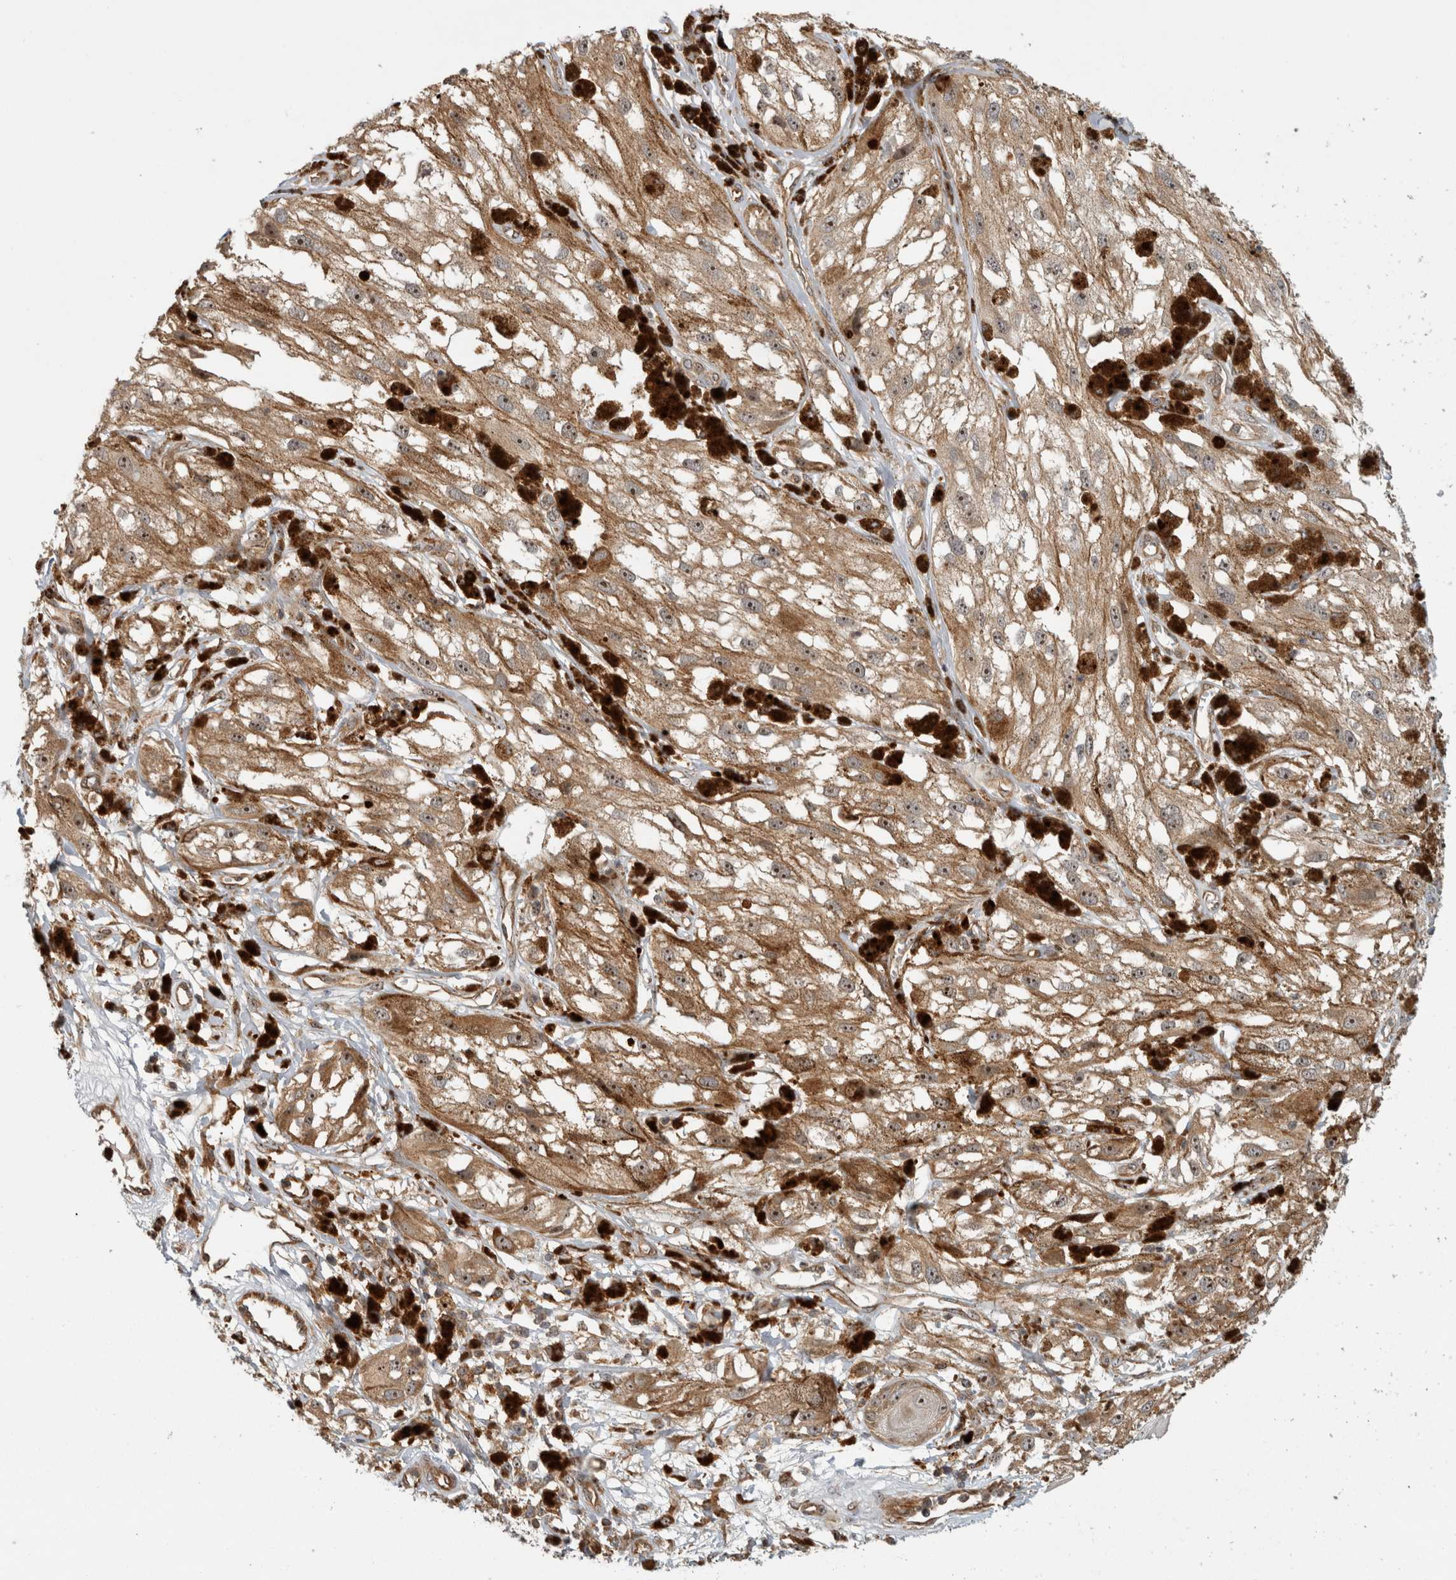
{"staining": {"intensity": "moderate", "quantity": ">75%", "location": "cytoplasmic/membranous,nuclear"}, "tissue": "melanoma", "cell_type": "Tumor cells", "image_type": "cancer", "snomed": [{"axis": "morphology", "description": "Malignant melanoma, NOS"}, {"axis": "topography", "description": "Skin"}], "caption": "Moderate cytoplasmic/membranous and nuclear protein staining is identified in approximately >75% of tumor cells in malignant melanoma.", "gene": "WASF2", "patient": {"sex": "male", "age": 88}}